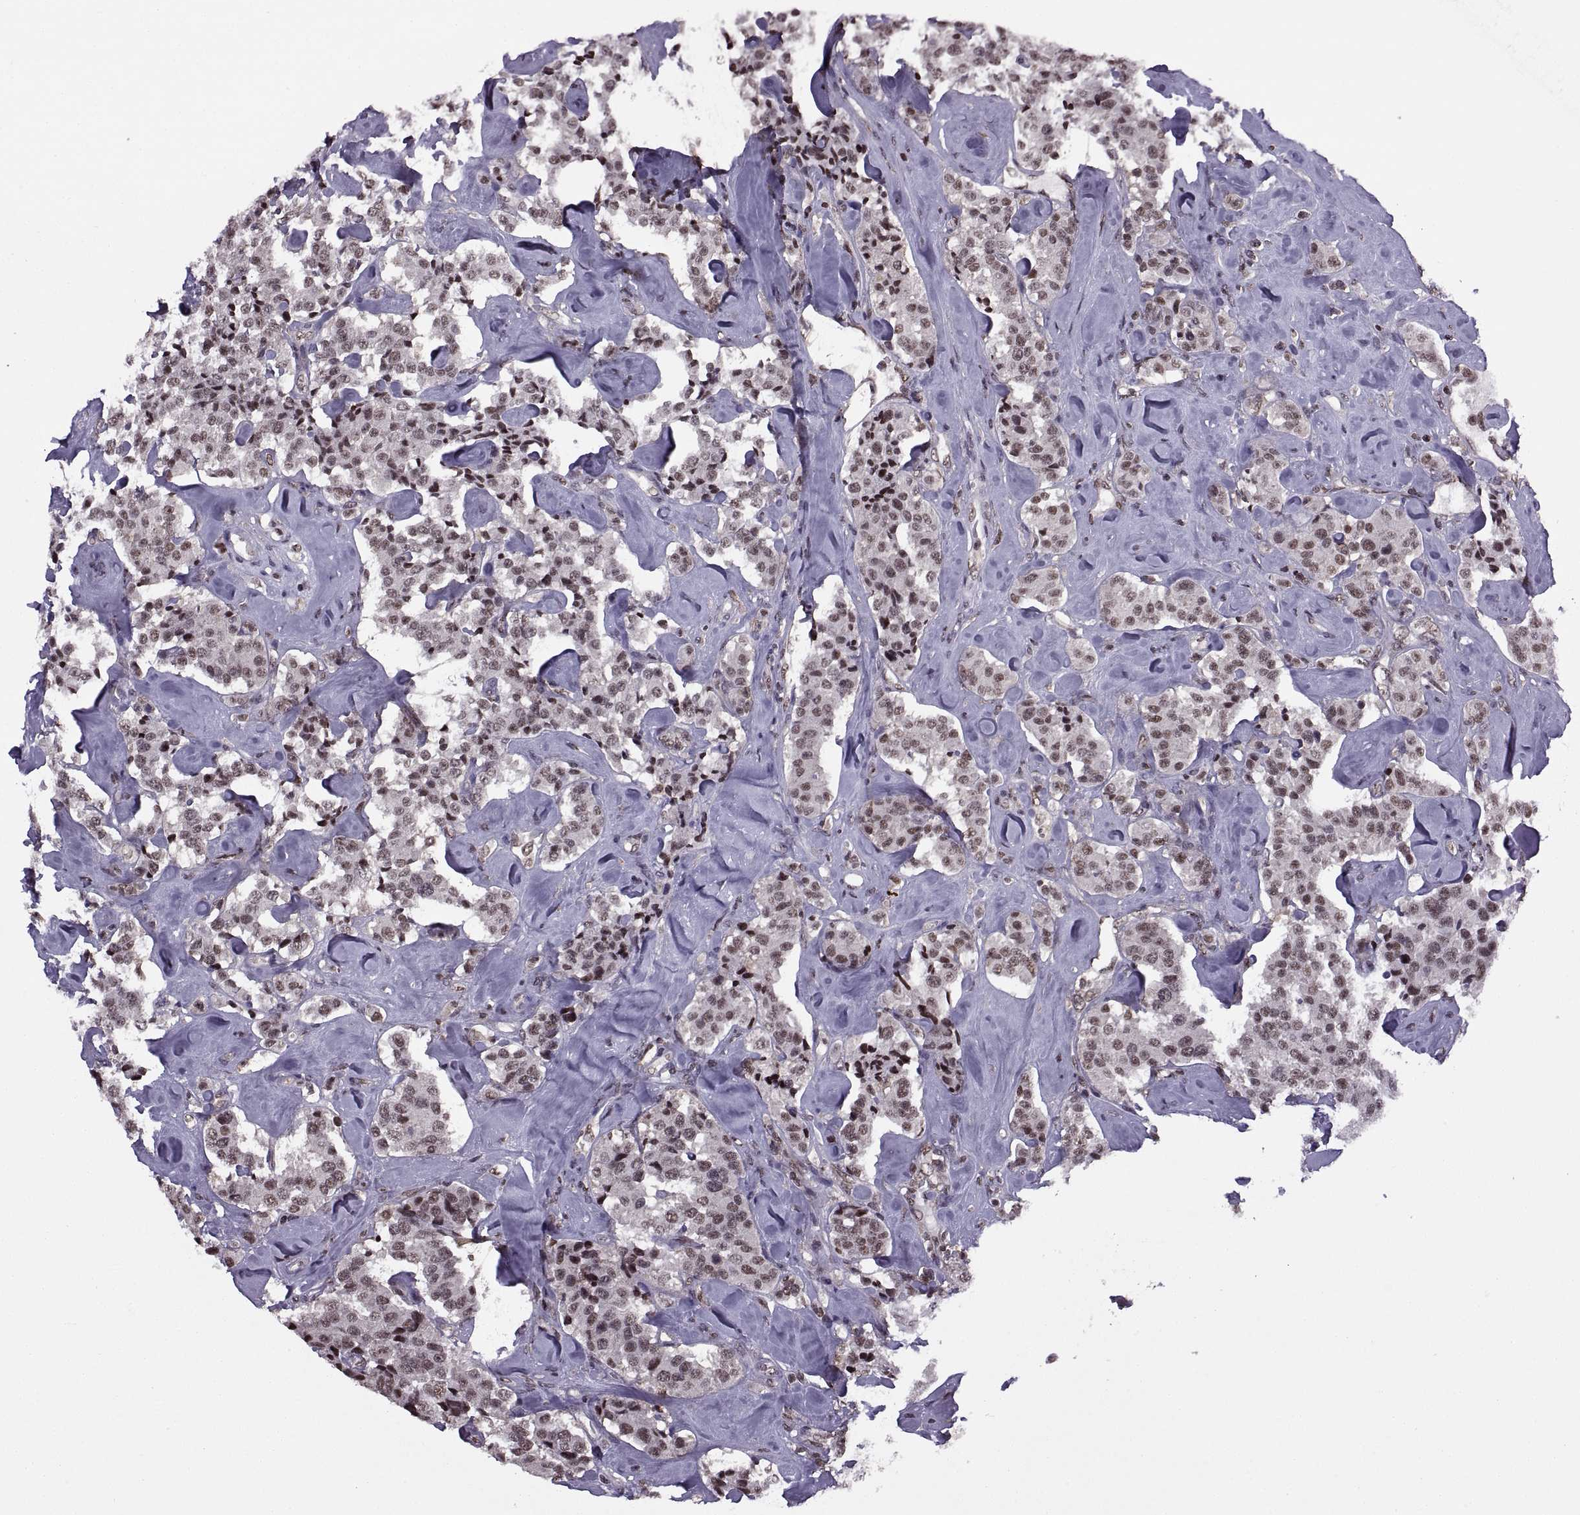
{"staining": {"intensity": "moderate", "quantity": "<25%", "location": "nuclear"}, "tissue": "carcinoid", "cell_type": "Tumor cells", "image_type": "cancer", "snomed": [{"axis": "morphology", "description": "Carcinoid, malignant, NOS"}, {"axis": "topography", "description": "Pancreas"}], "caption": "A brown stain labels moderate nuclear positivity of a protein in human carcinoid tumor cells.", "gene": "INTS3", "patient": {"sex": "male", "age": 41}}